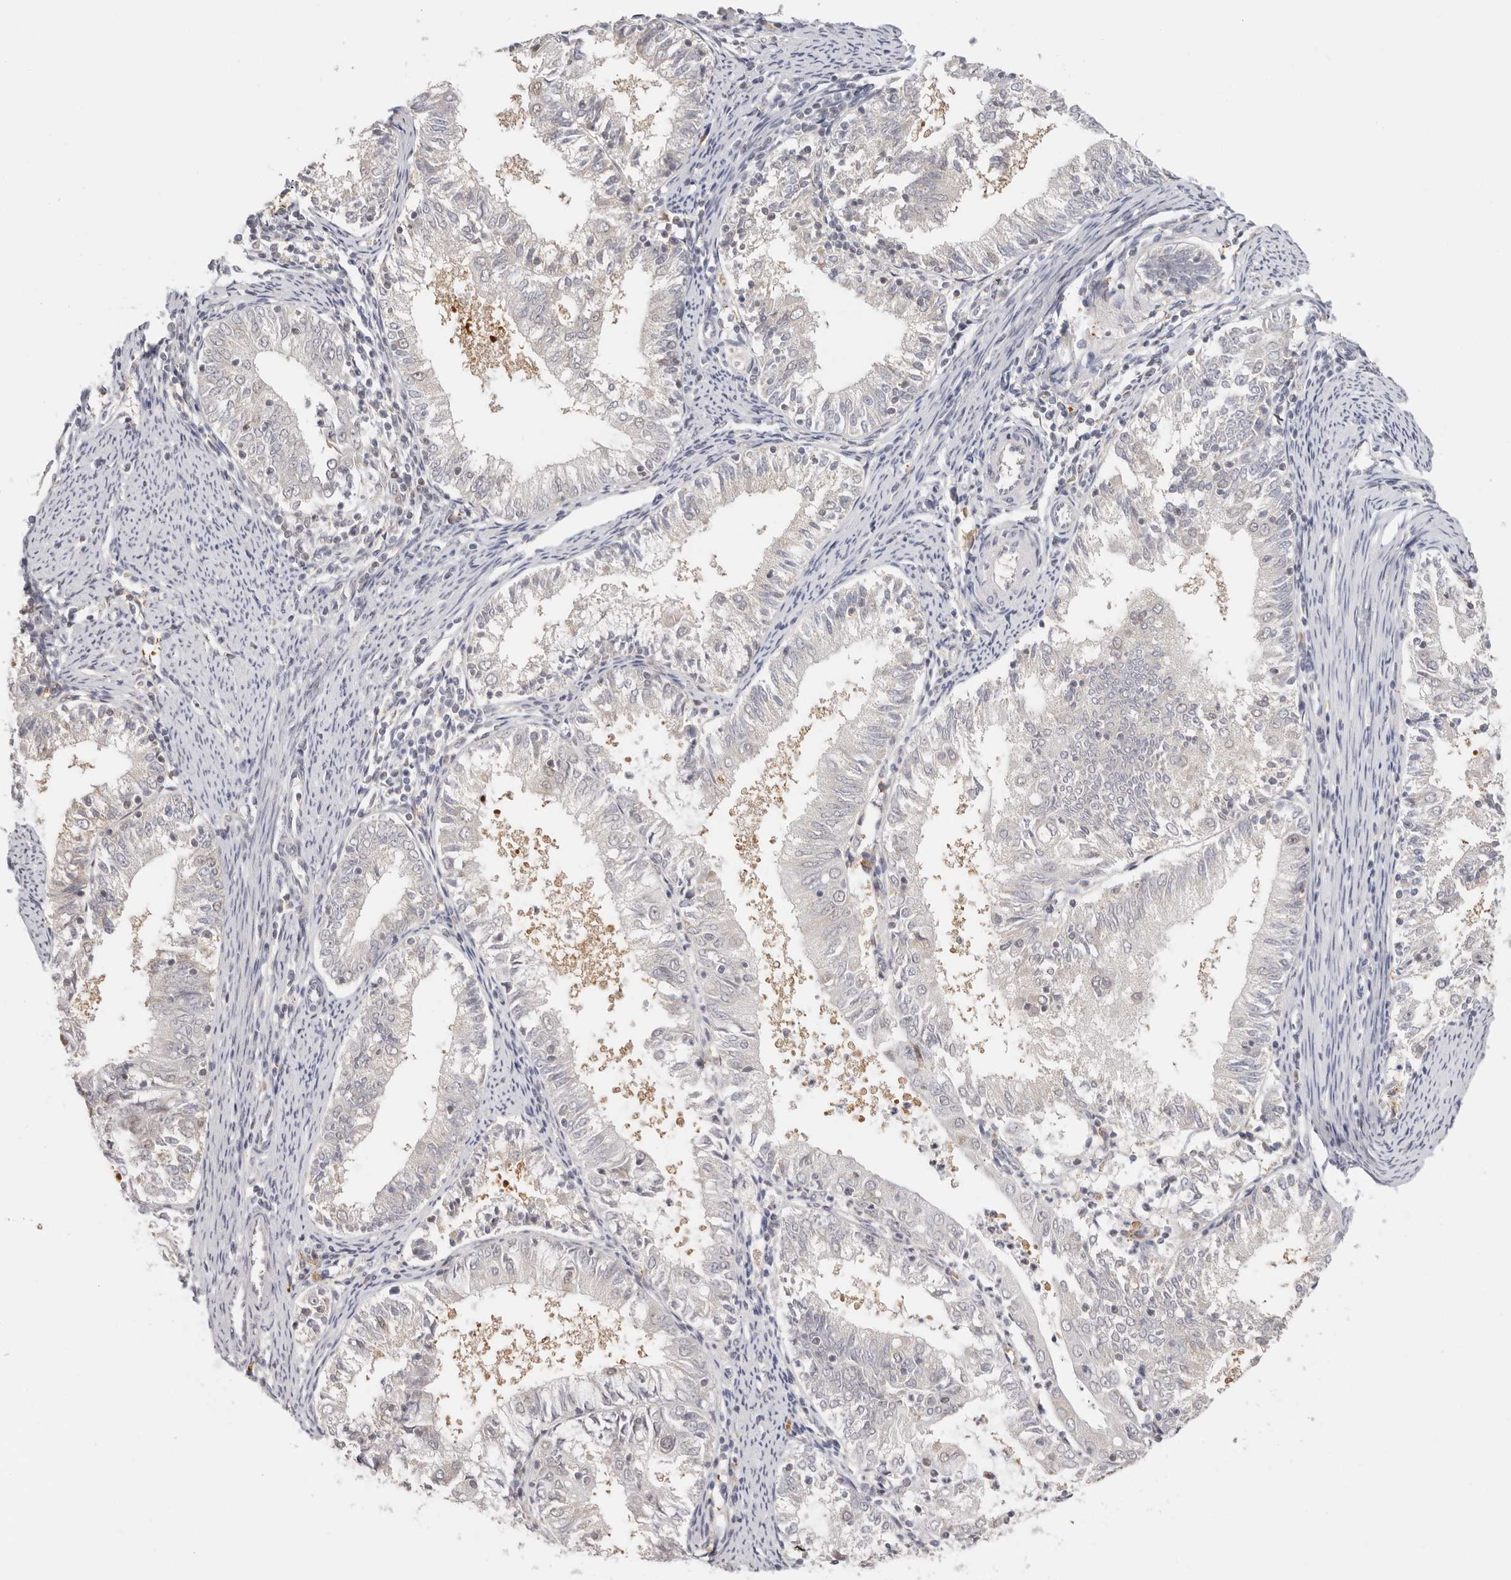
{"staining": {"intensity": "negative", "quantity": "none", "location": "none"}, "tissue": "endometrial cancer", "cell_type": "Tumor cells", "image_type": "cancer", "snomed": [{"axis": "morphology", "description": "Adenocarcinoma, NOS"}, {"axis": "topography", "description": "Endometrium"}], "caption": "This is an immunohistochemistry histopathology image of human endometrial adenocarcinoma. There is no expression in tumor cells.", "gene": "LARP7", "patient": {"sex": "female", "age": 57}}